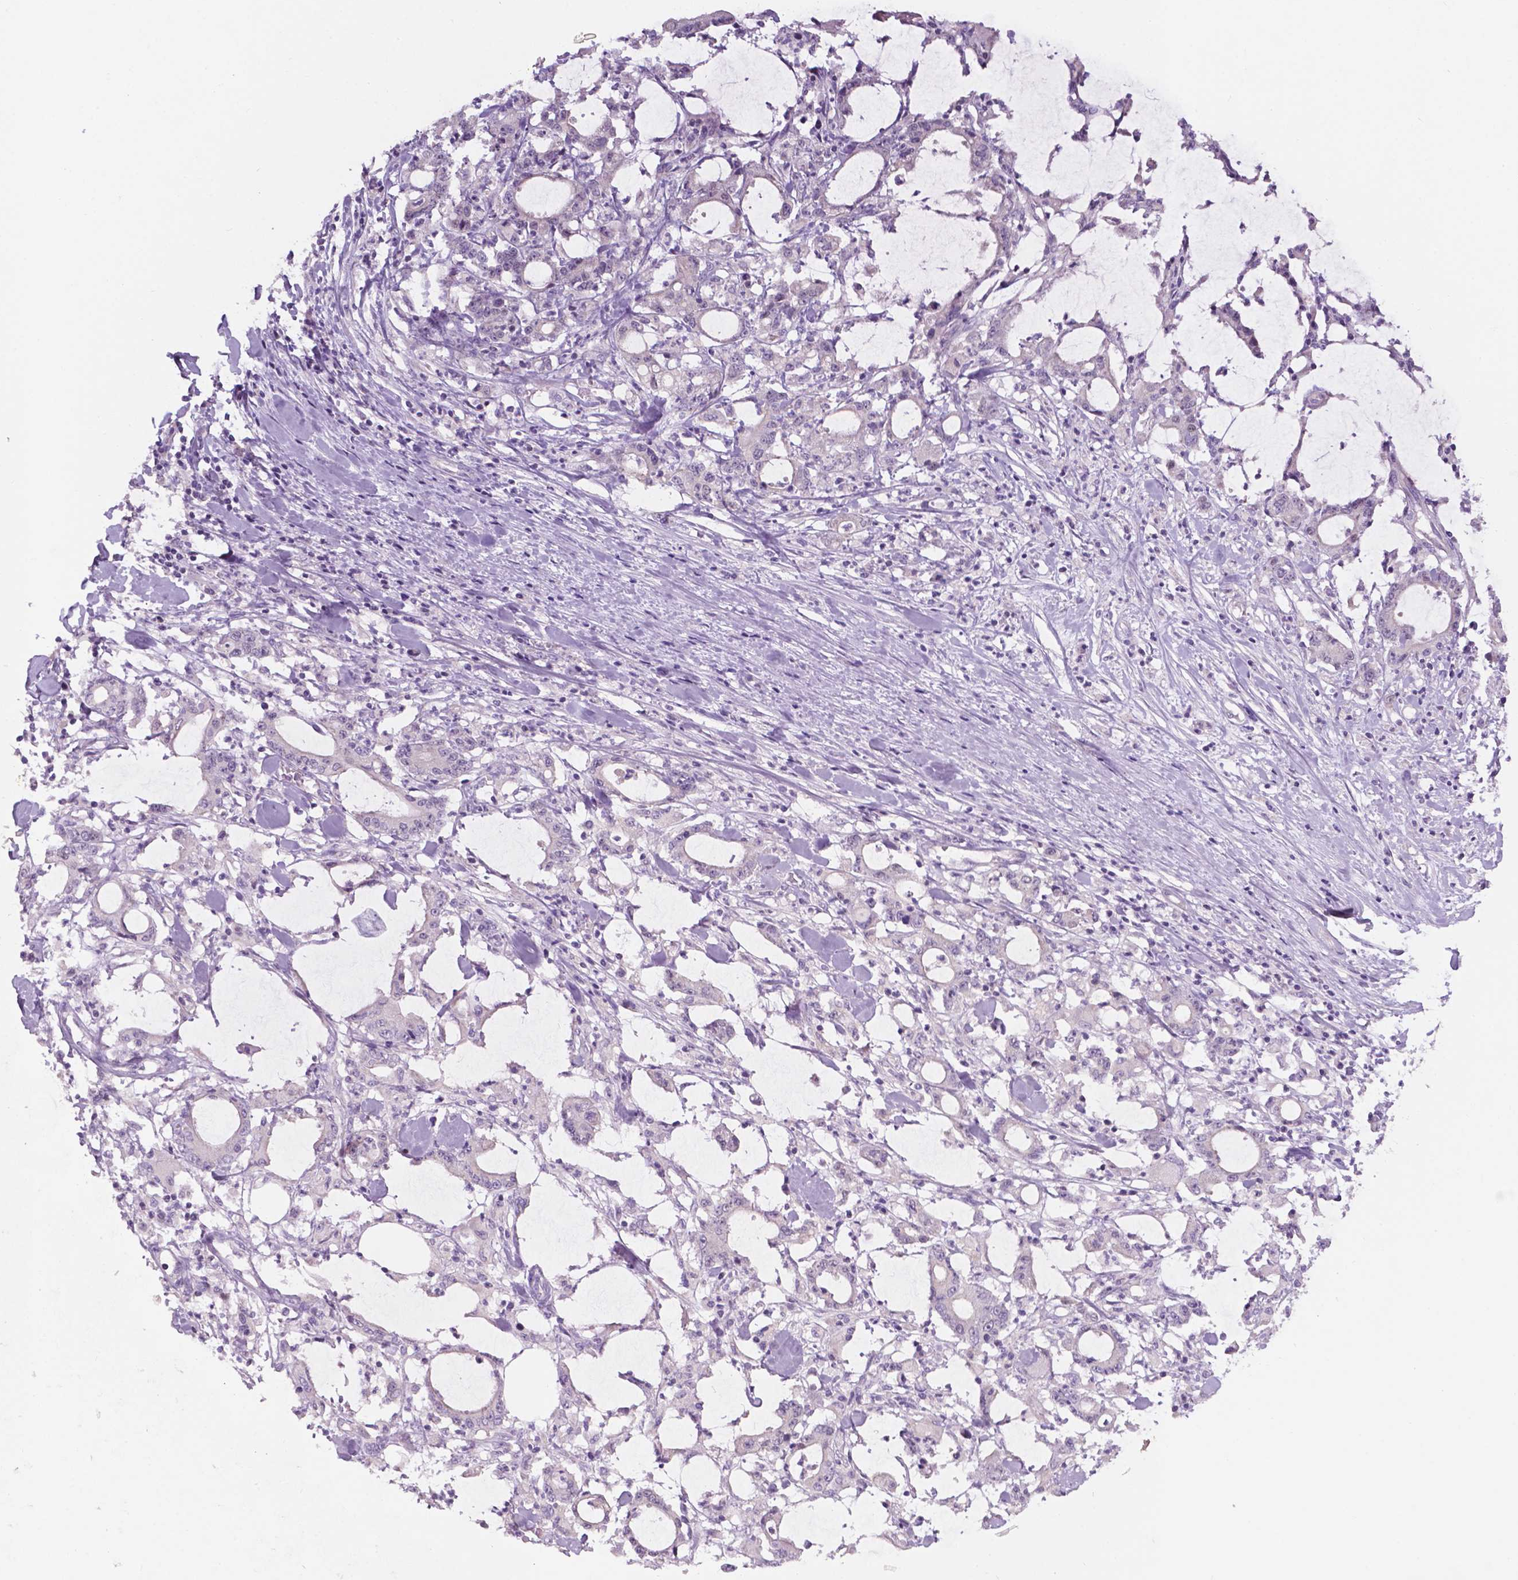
{"staining": {"intensity": "negative", "quantity": "none", "location": "none"}, "tissue": "stomach cancer", "cell_type": "Tumor cells", "image_type": "cancer", "snomed": [{"axis": "morphology", "description": "Adenocarcinoma, NOS"}, {"axis": "topography", "description": "Stomach, upper"}], "caption": "Micrograph shows no protein staining in tumor cells of stomach adenocarcinoma tissue.", "gene": "FAM50B", "patient": {"sex": "male", "age": 68}}